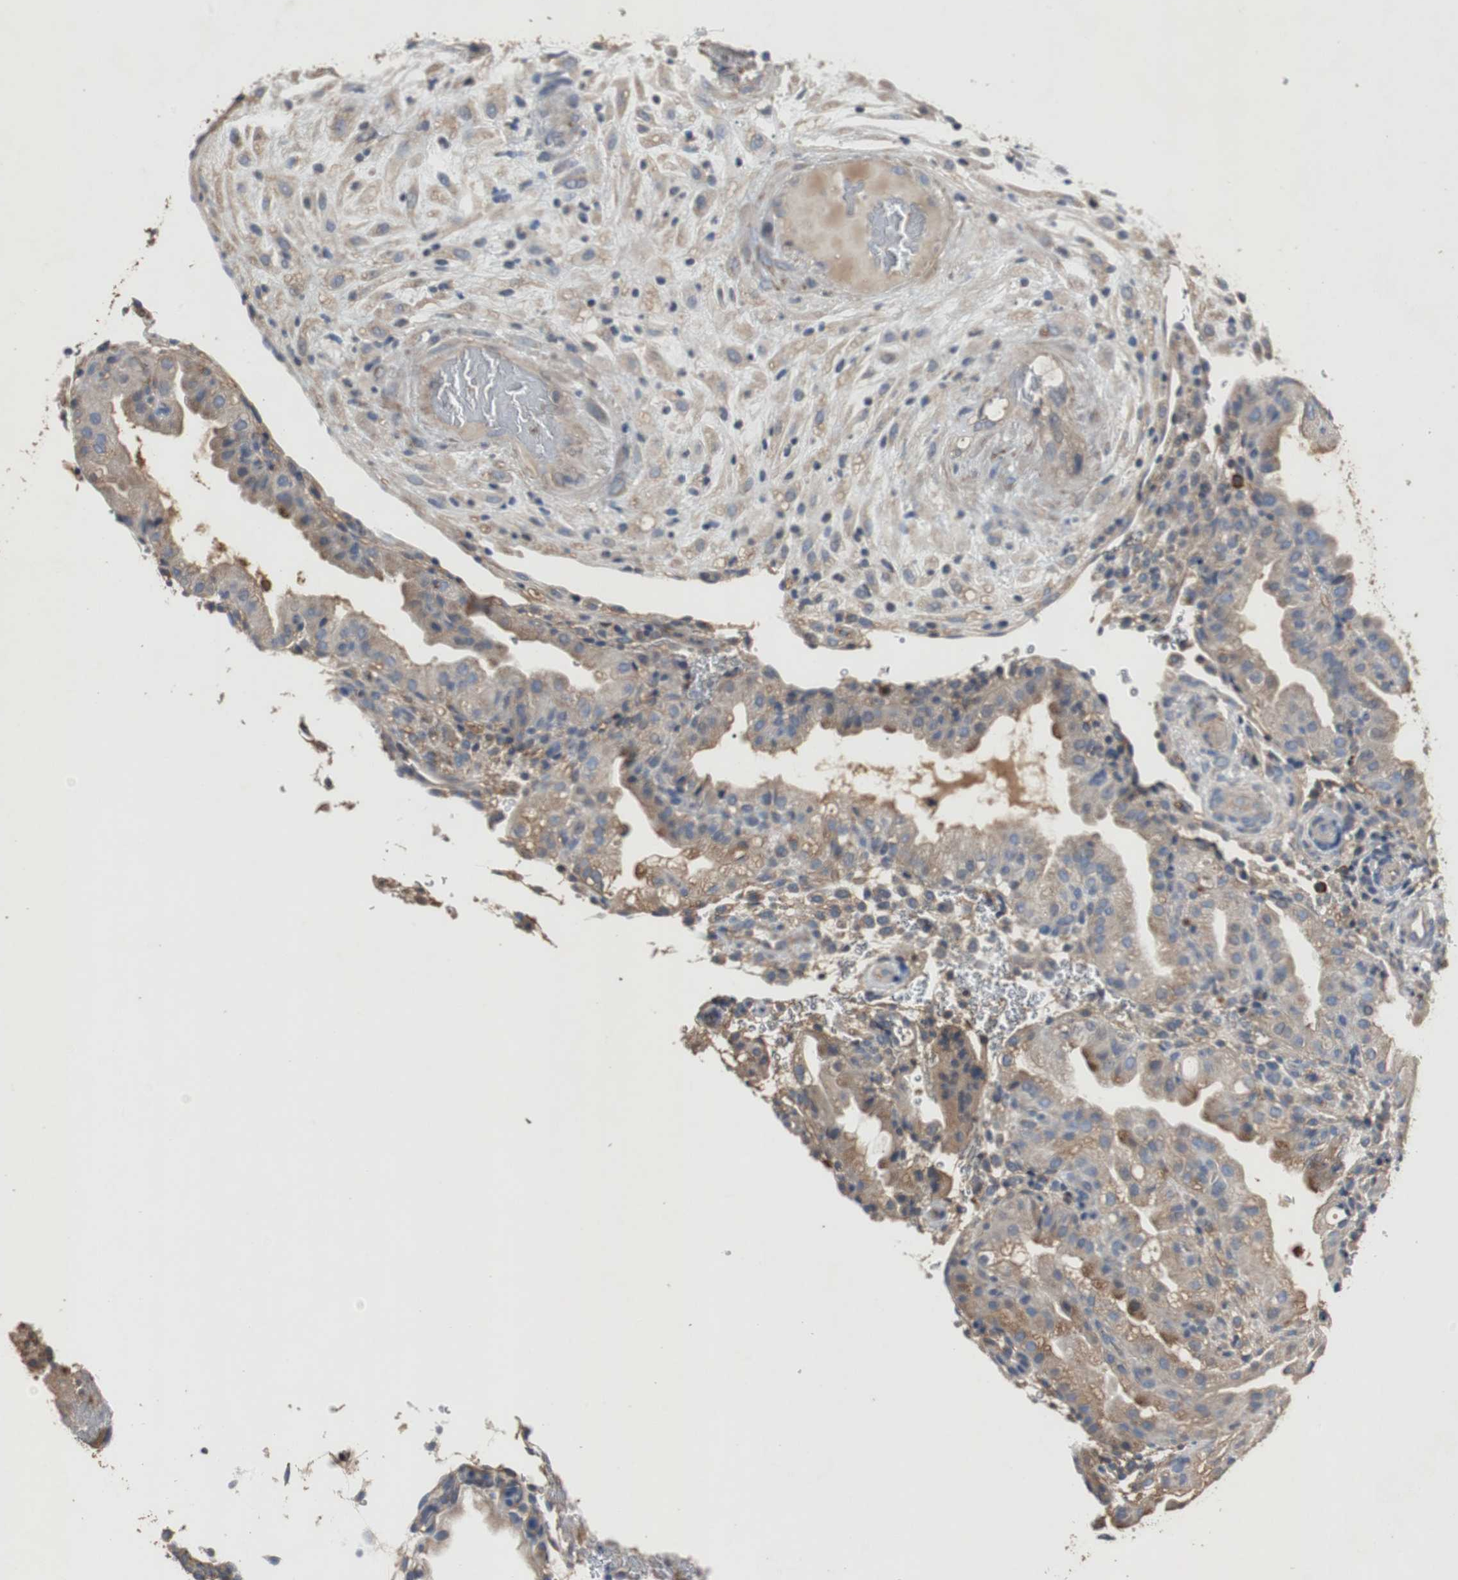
{"staining": {"intensity": "weak", "quantity": ">75%", "location": "cytoplasmic/membranous"}, "tissue": "placenta", "cell_type": "Decidual cells", "image_type": "normal", "snomed": [{"axis": "morphology", "description": "Normal tissue, NOS"}, {"axis": "topography", "description": "Placenta"}], "caption": "Protein expression analysis of normal human placenta reveals weak cytoplasmic/membranous staining in approximately >75% of decidual cells.", "gene": "TNFRSF14", "patient": {"sex": "female", "age": 19}}